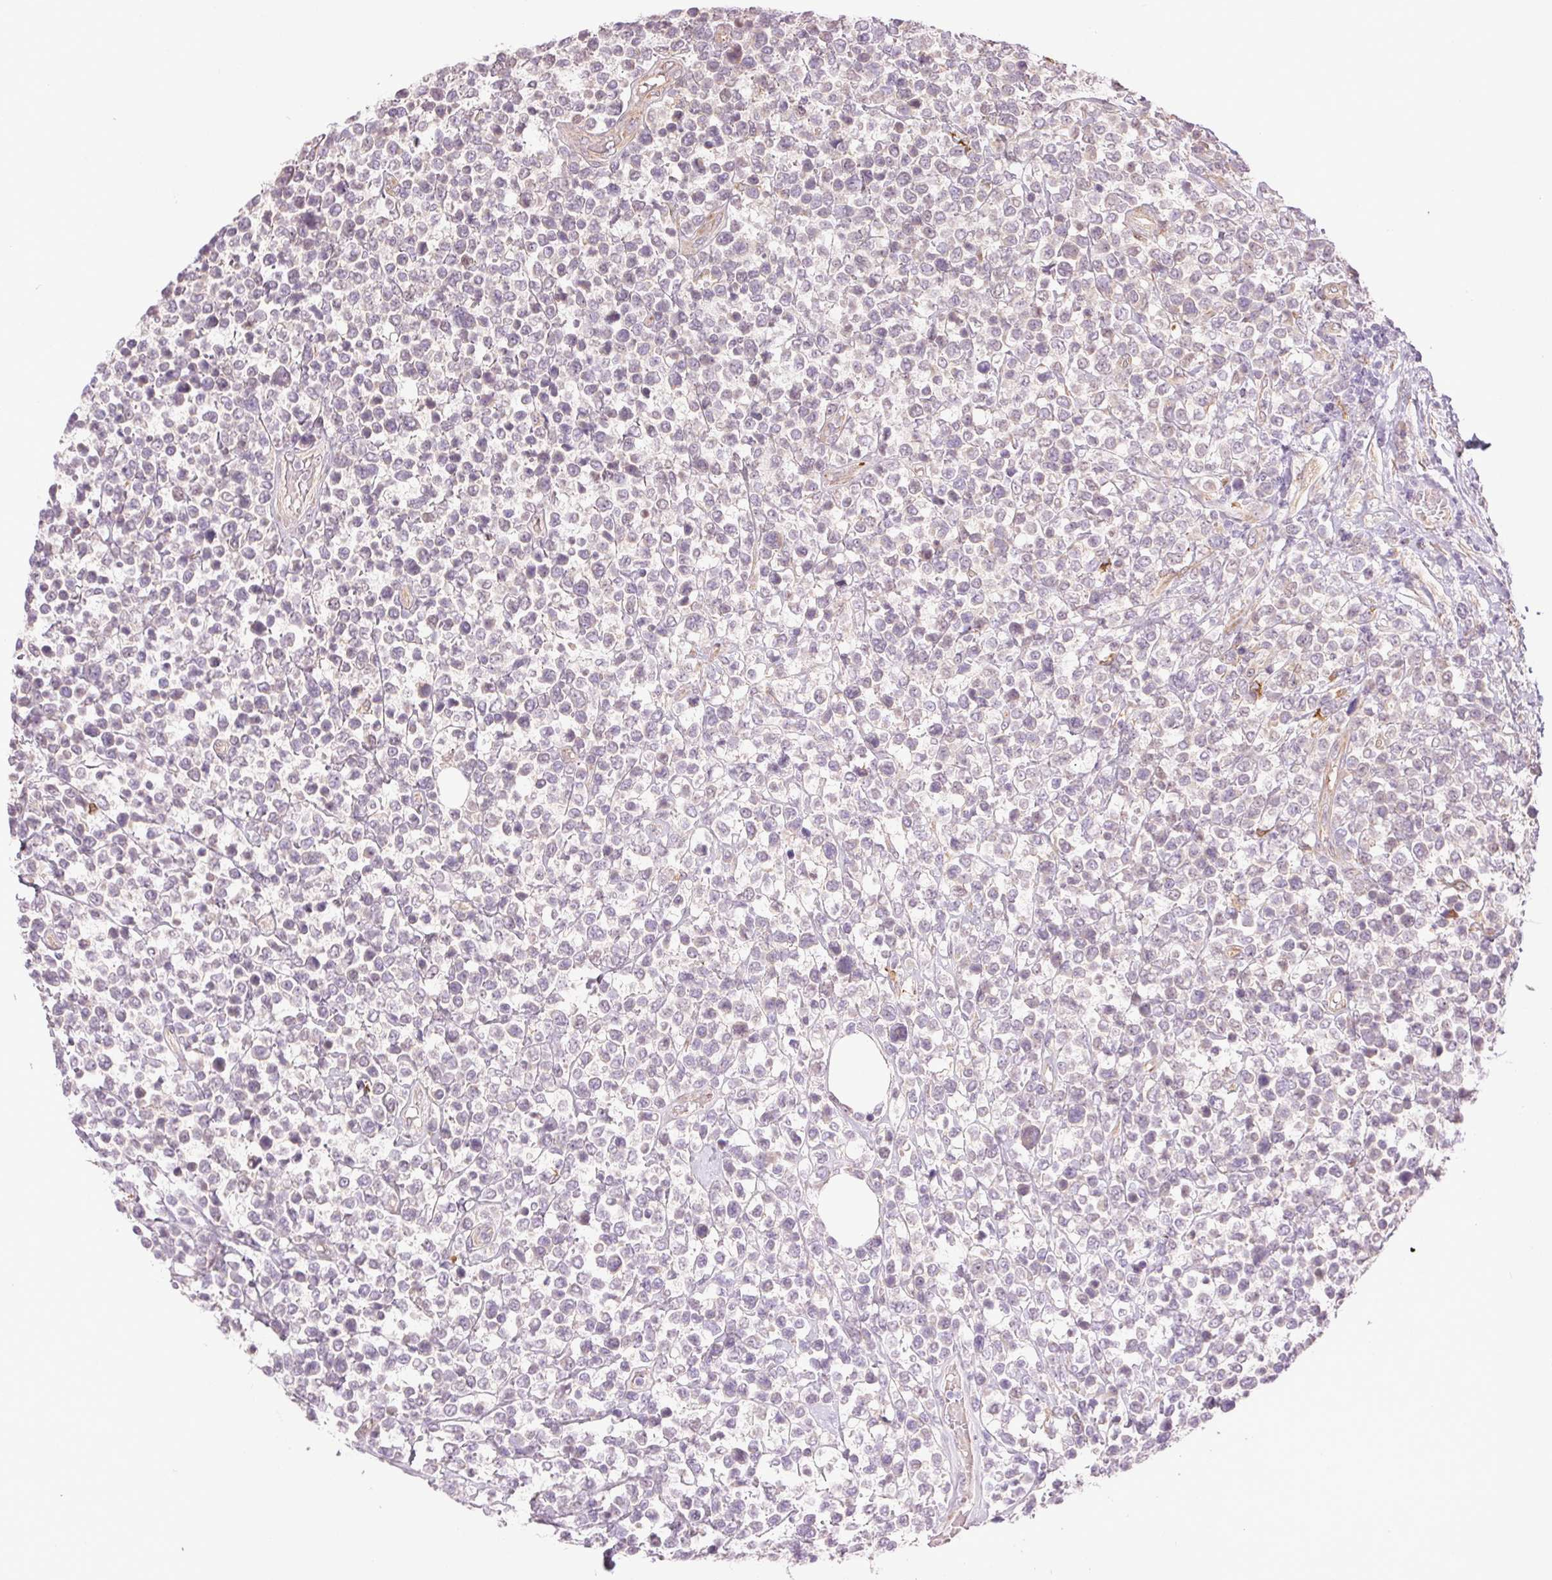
{"staining": {"intensity": "negative", "quantity": "none", "location": "none"}, "tissue": "lymphoma", "cell_type": "Tumor cells", "image_type": "cancer", "snomed": [{"axis": "morphology", "description": "Malignant lymphoma, non-Hodgkin's type, High grade"}, {"axis": "topography", "description": "Soft tissue"}], "caption": "IHC micrograph of neoplastic tissue: human high-grade malignant lymphoma, non-Hodgkin's type stained with DAB (3,3'-diaminobenzidine) exhibits no significant protein expression in tumor cells.", "gene": "METTL17", "patient": {"sex": "female", "age": 56}}